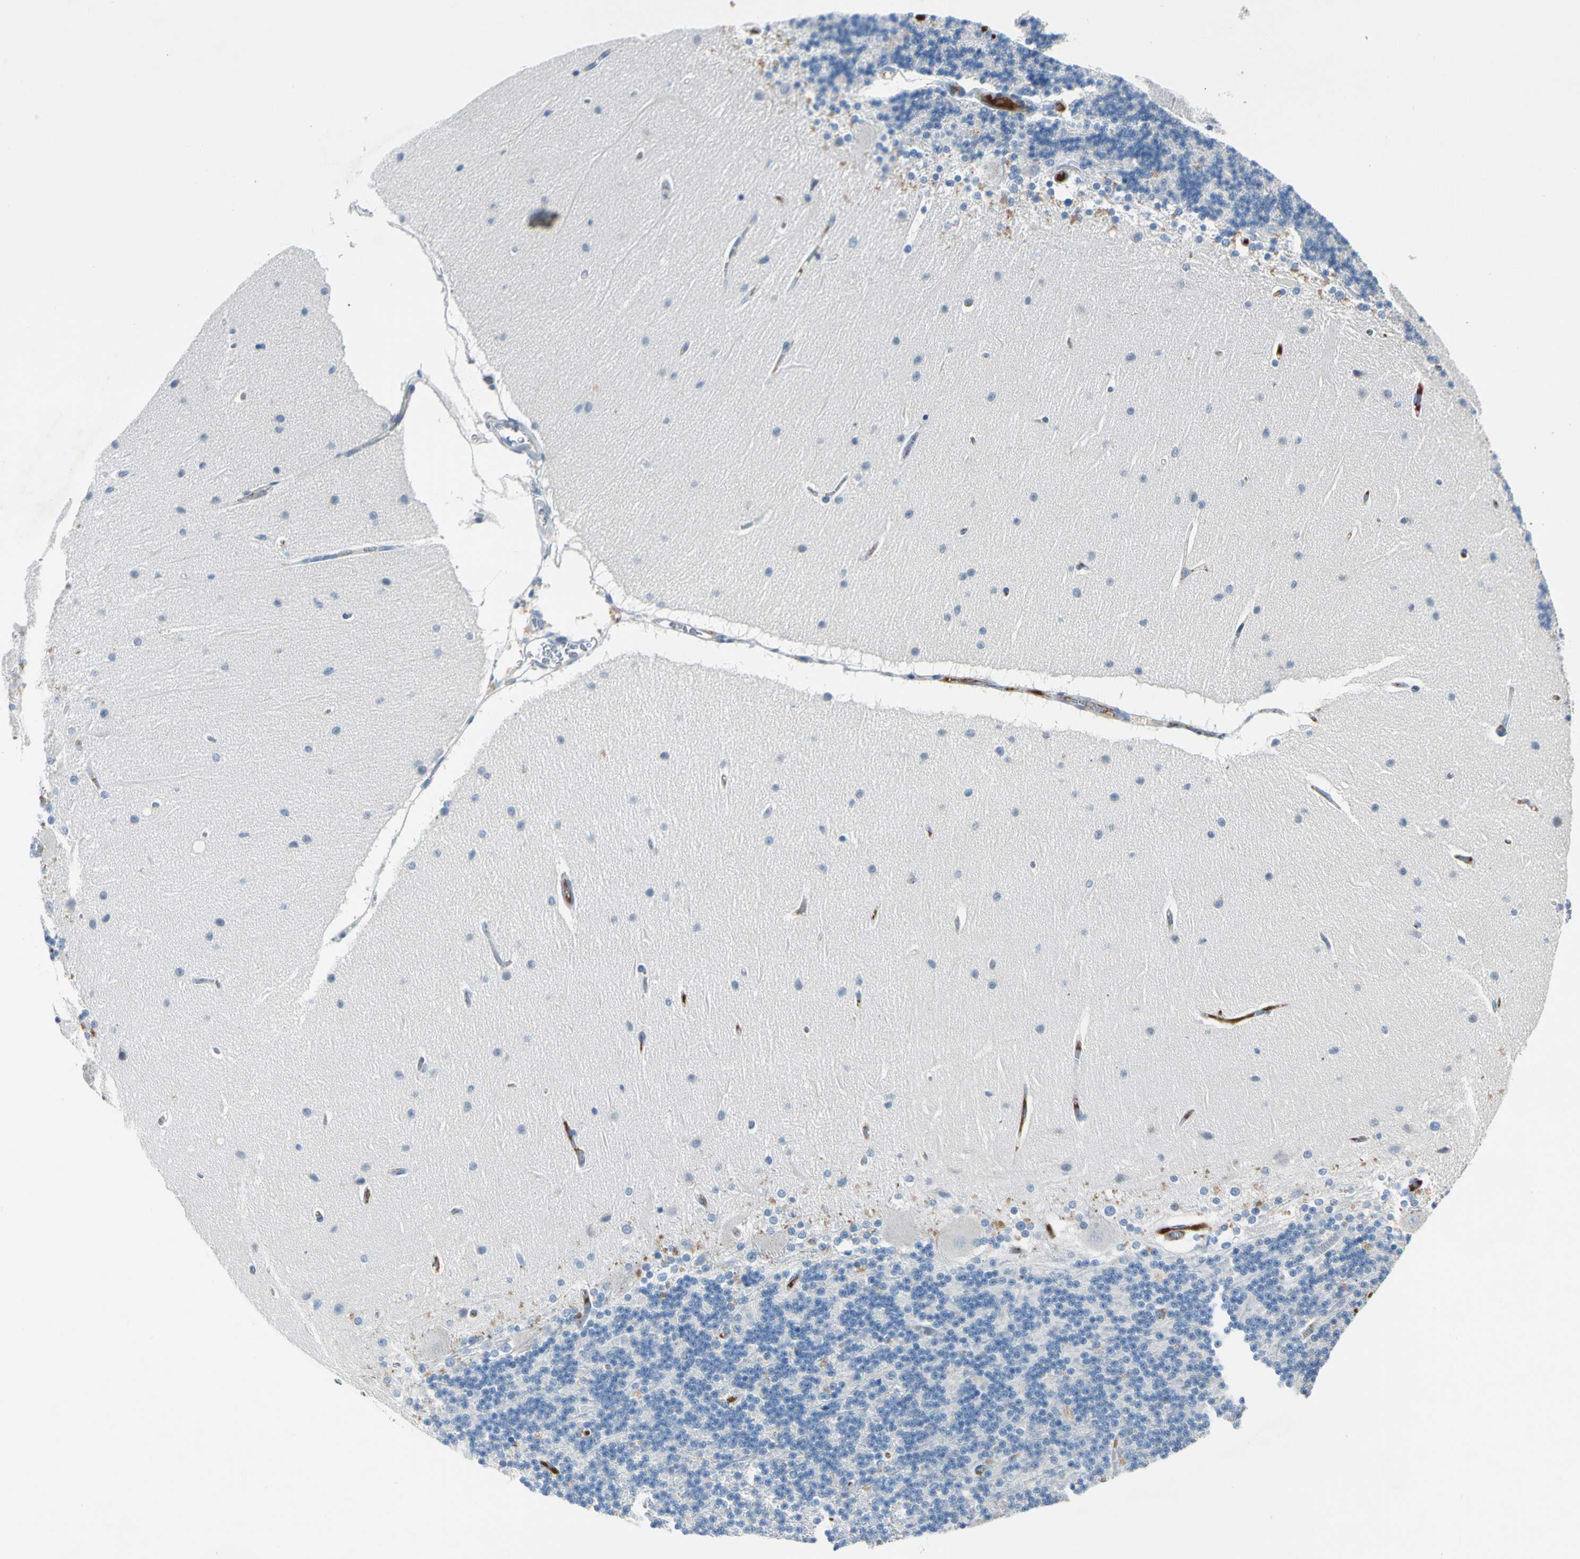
{"staining": {"intensity": "negative", "quantity": "none", "location": "none"}, "tissue": "cerebellum", "cell_type": "Cells in granular layer", "image_type": "normal", "snomed": [{"axis": "morphology", "description": "Normal tissue, NOS"}, {"axis": "topography", "description": "Cerebellum"}], "caption": "Immunohistochemistry (IHC) photomicrograph of benign cerebellum: cerebellum stained with DAB (3,3'-diaminobenzidine) displays no significant protein positivity in cells in granular layer.", "gene": "SERPIND1", "patient": {"sex": "female", "age": 54}}